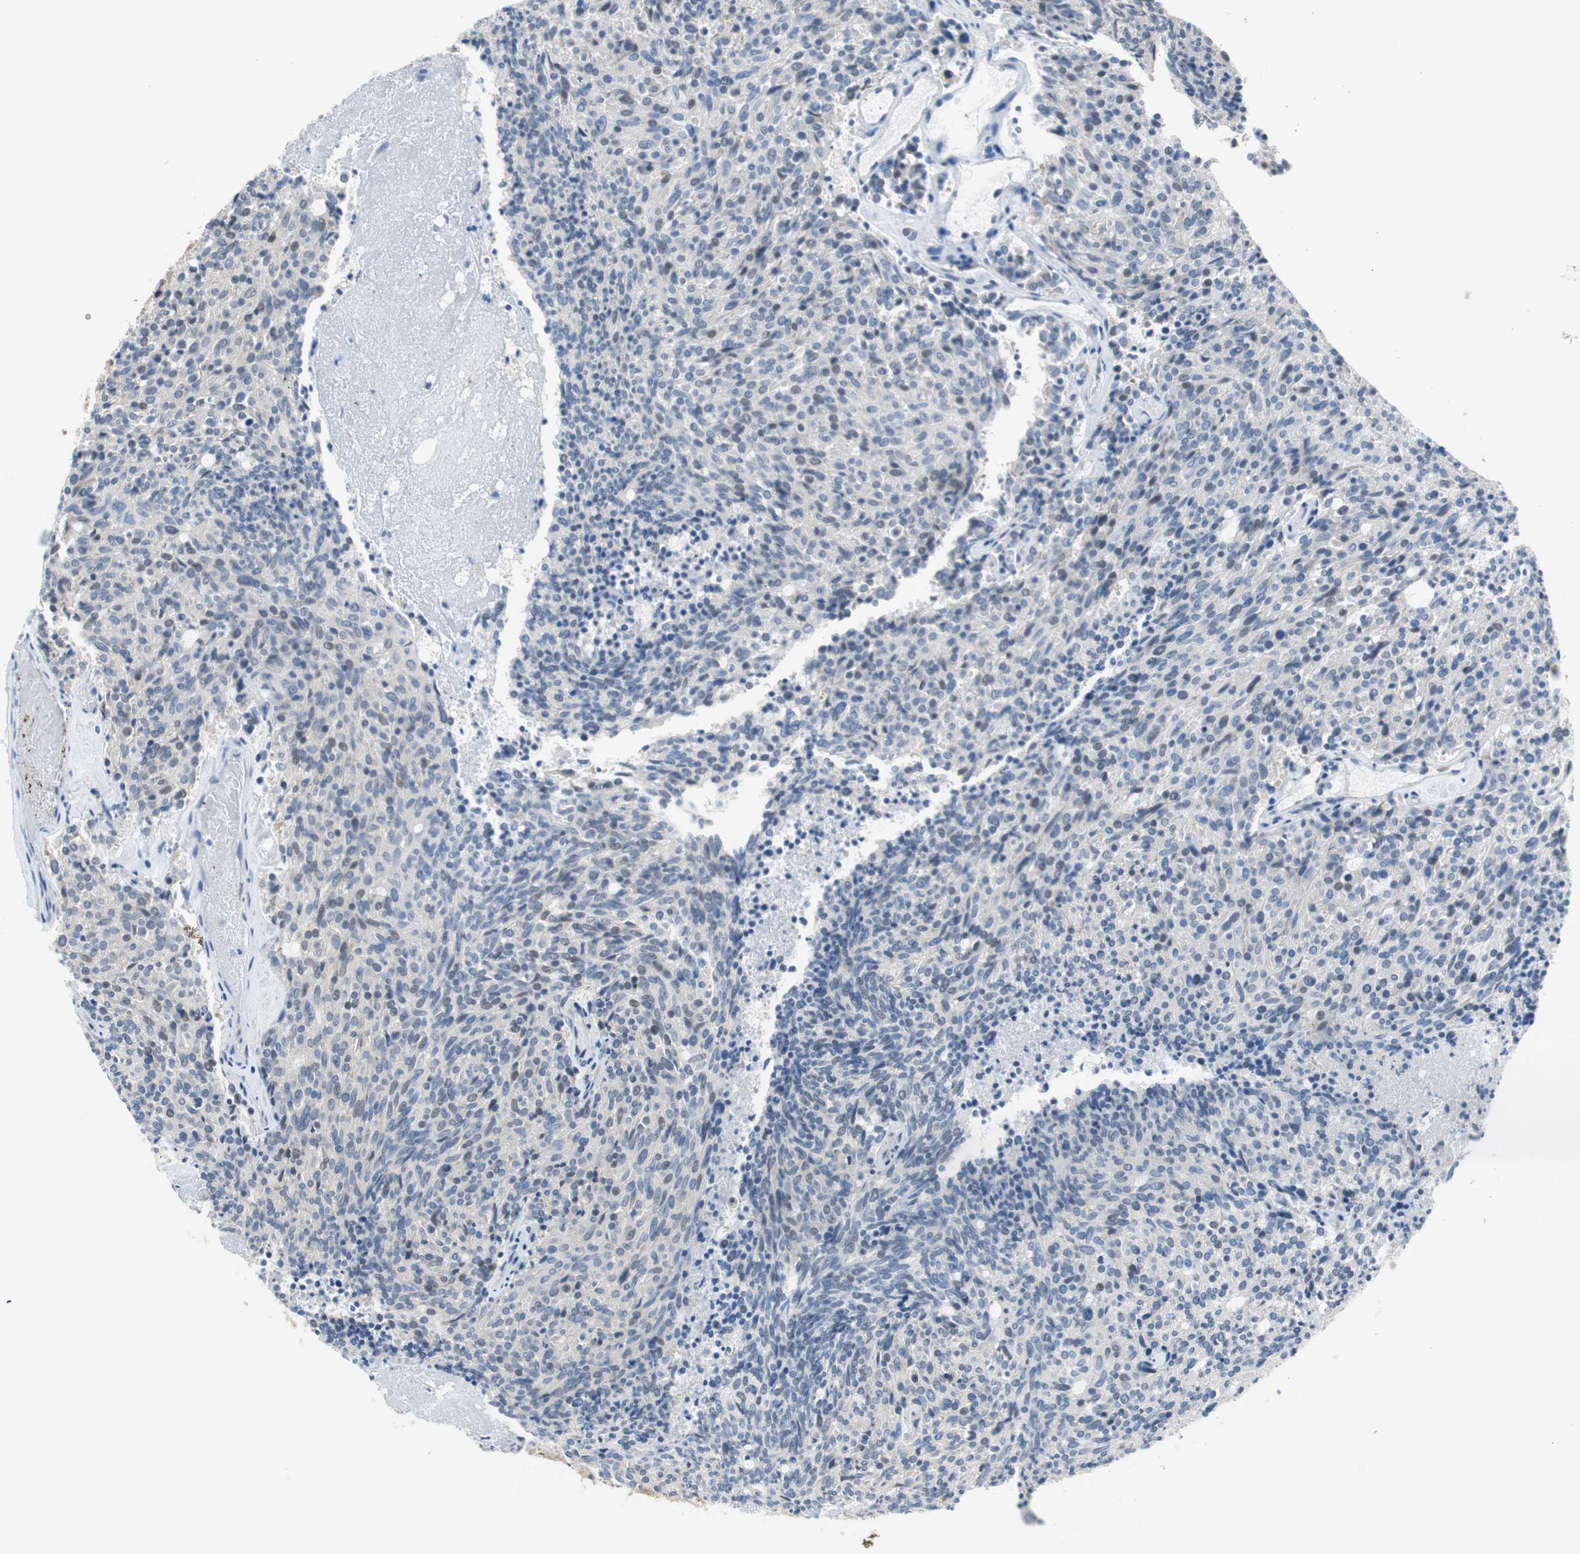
{"staining": {"intensity": "negative", "quantity": "none", "location": "none"}, "tissue": "carcinoid", "cell_type": "Tumor cells", "image_type": "cancer", "snomed": [{"axis": "morphology", "description": "Carcinoid, malignant, NOS"}, {"axis": "topography", "description": "Pancreas"}], "caption": "Immunohistochemical staining of human carcinoid shows no significant staining in tumor cells.", "gene": "GRHL1", "patient": {"sex": "female", "age": 54}}